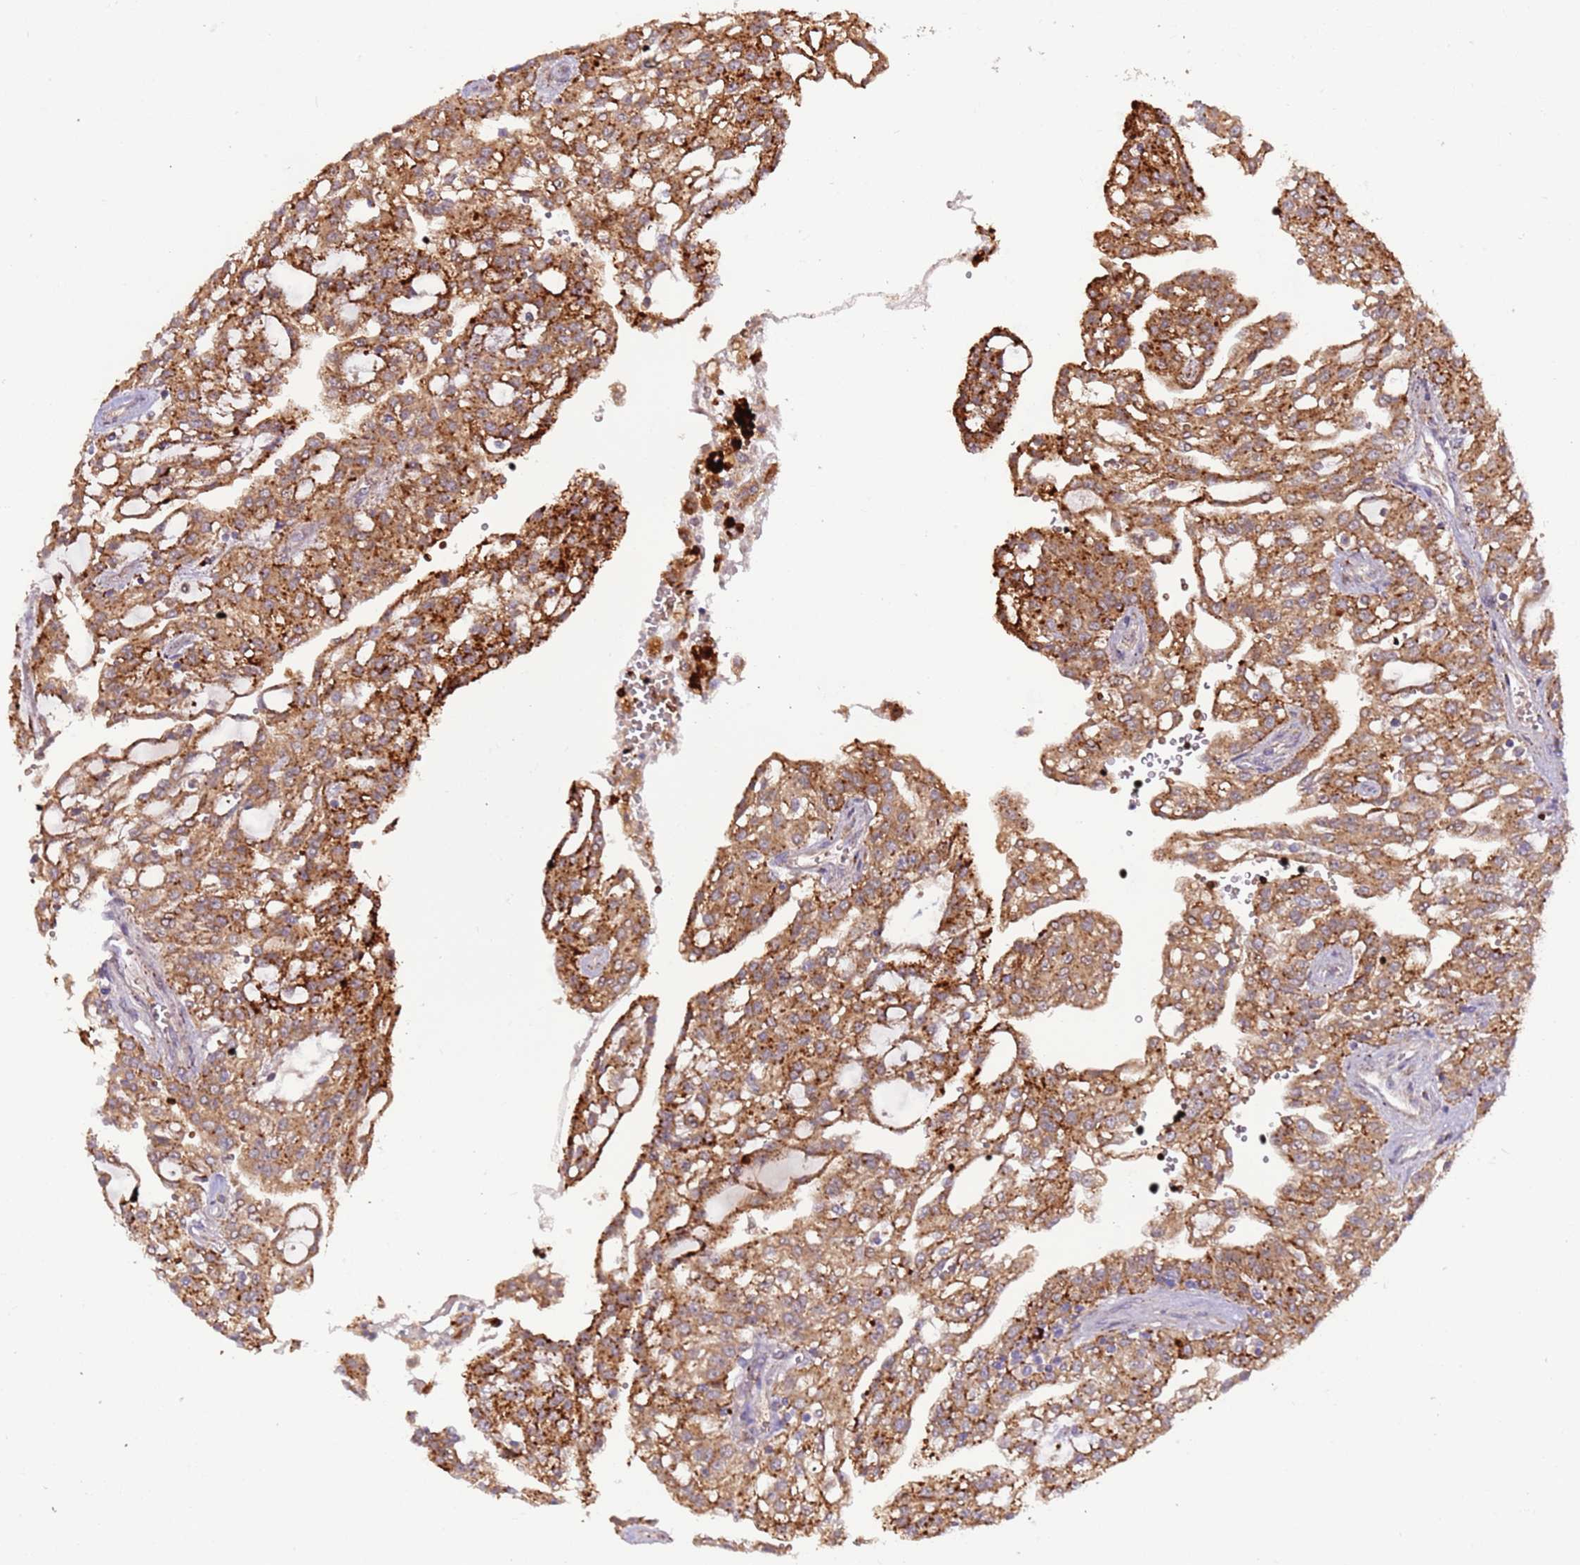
{"staining": {"intensity": "moderate", "quantity": ">75%", "location": "cytoplasmic/membranous"}, "tissue": "renal cancer", "cell_type": "Tumor cells", "image_type": "cancer", "snomed": [{"axis": "morphology", "description": "Adenocarcinoma, NOS"}, {"axis": "topography", "description": "Kidney"}], "caption": "Tumor cells demonstrate moderate cytoplasmic/membranous staining in approximately >75% of cells in renal cancer. (Stains: DAB (3,3'-diaminobenzidine) in brown, nuclei in blue, Microscopy: brightfield microscopy at high magnification).", "gene": "VPS36", "patient": {"sex": "male", "age": 63}}